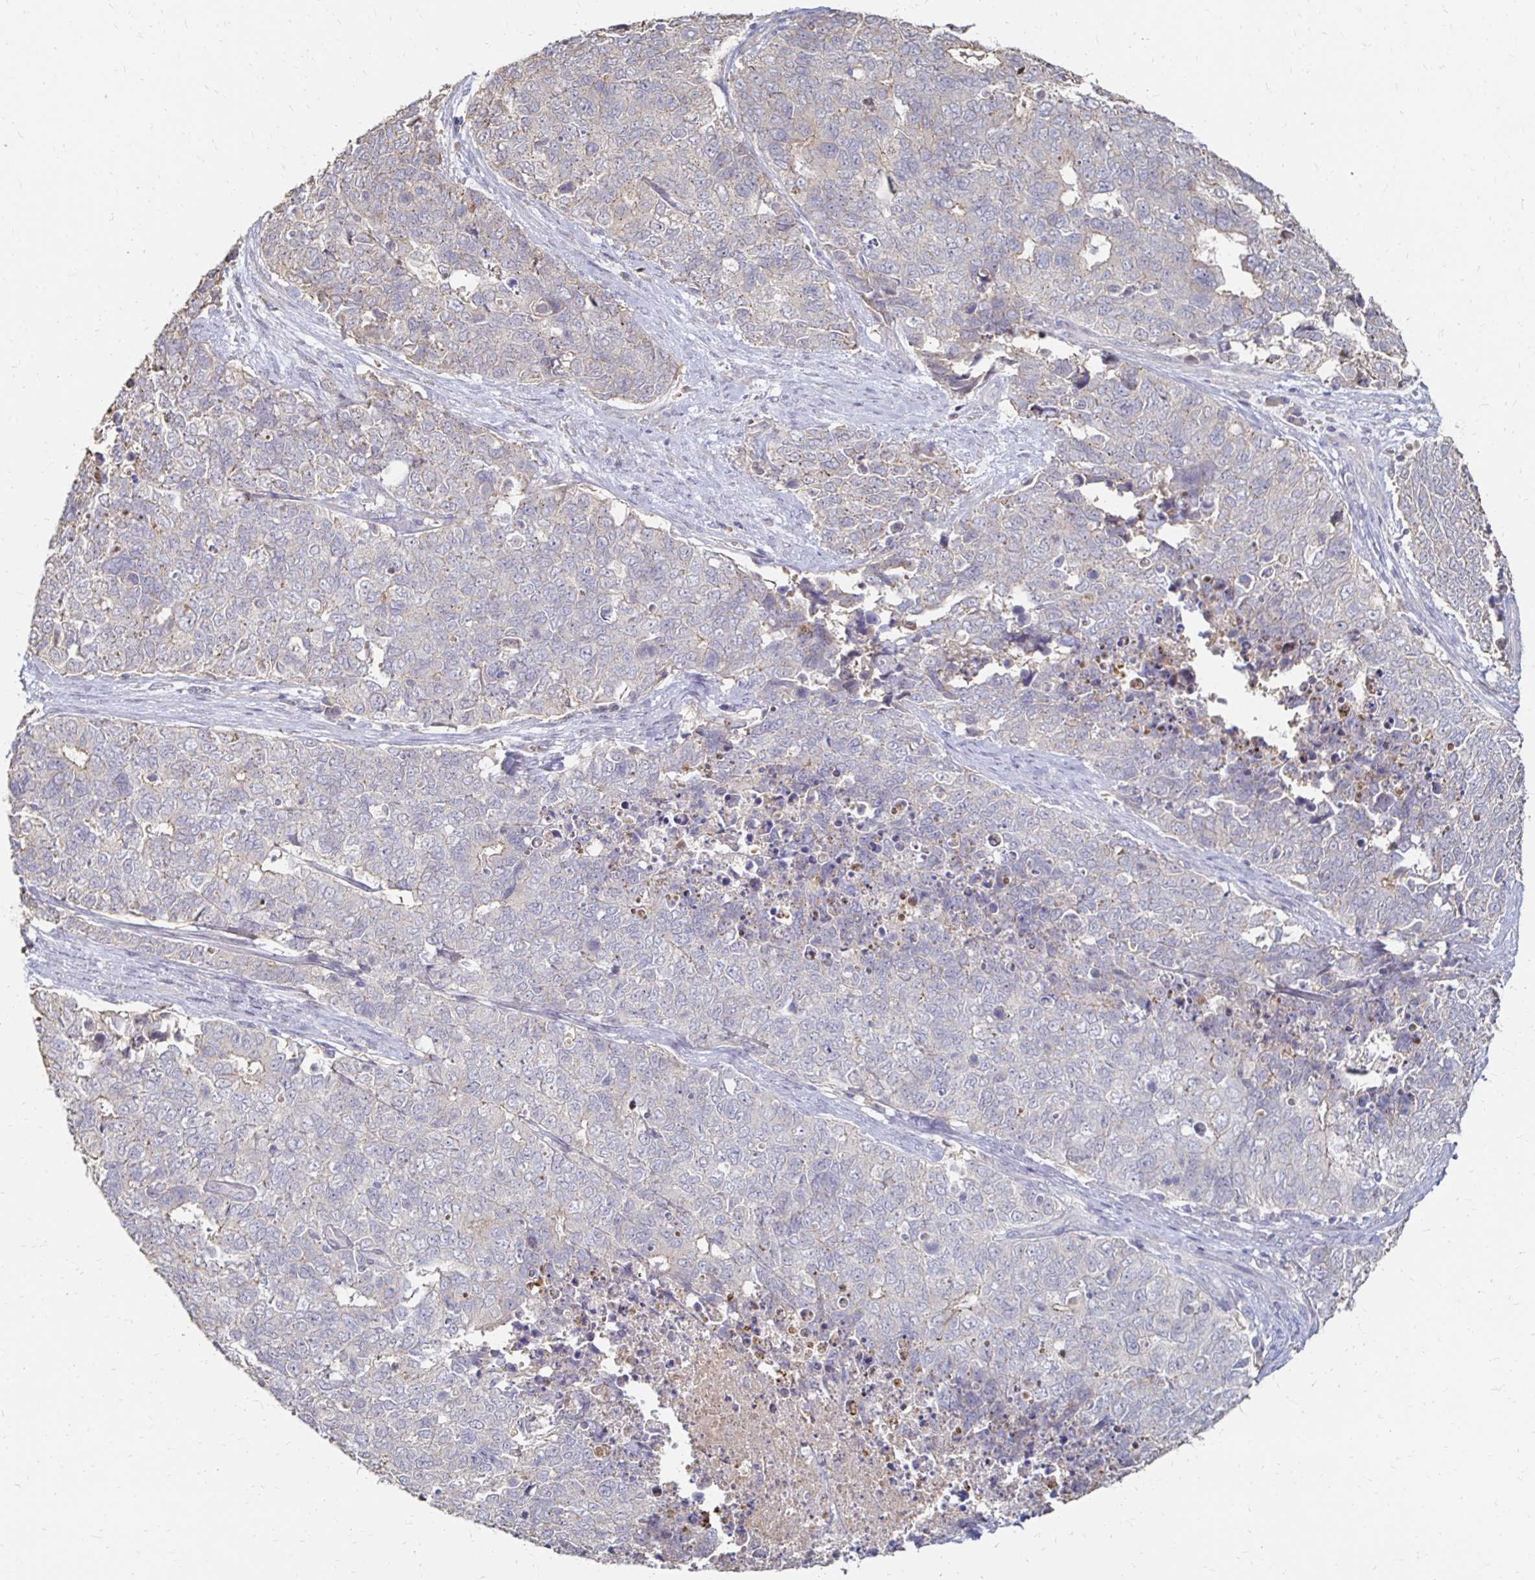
{"staining": {"intensity": "negative", "quantity": "none", "location": "none"}, "tissue": "cervical cancer", "cell_type": "Tumor cells", "image_type": "cancer", "snomed": [{"axis": "morphology", "description": "Adenocarcinoma, NOS"}, {"axis": "topography", "description": "Cervix"}], "caption": "Immunohistochemical staining of human cervical adenocarcinoma displays no significant staining in tumor cells. (Stains: DAB immunohistochemistry (IHC) with hematoxylin counter stain, Microscopy: brightfield microscopy at high magnification).", "gene": "ZNF727", "patient": {"sex": "female", "age": 63}}